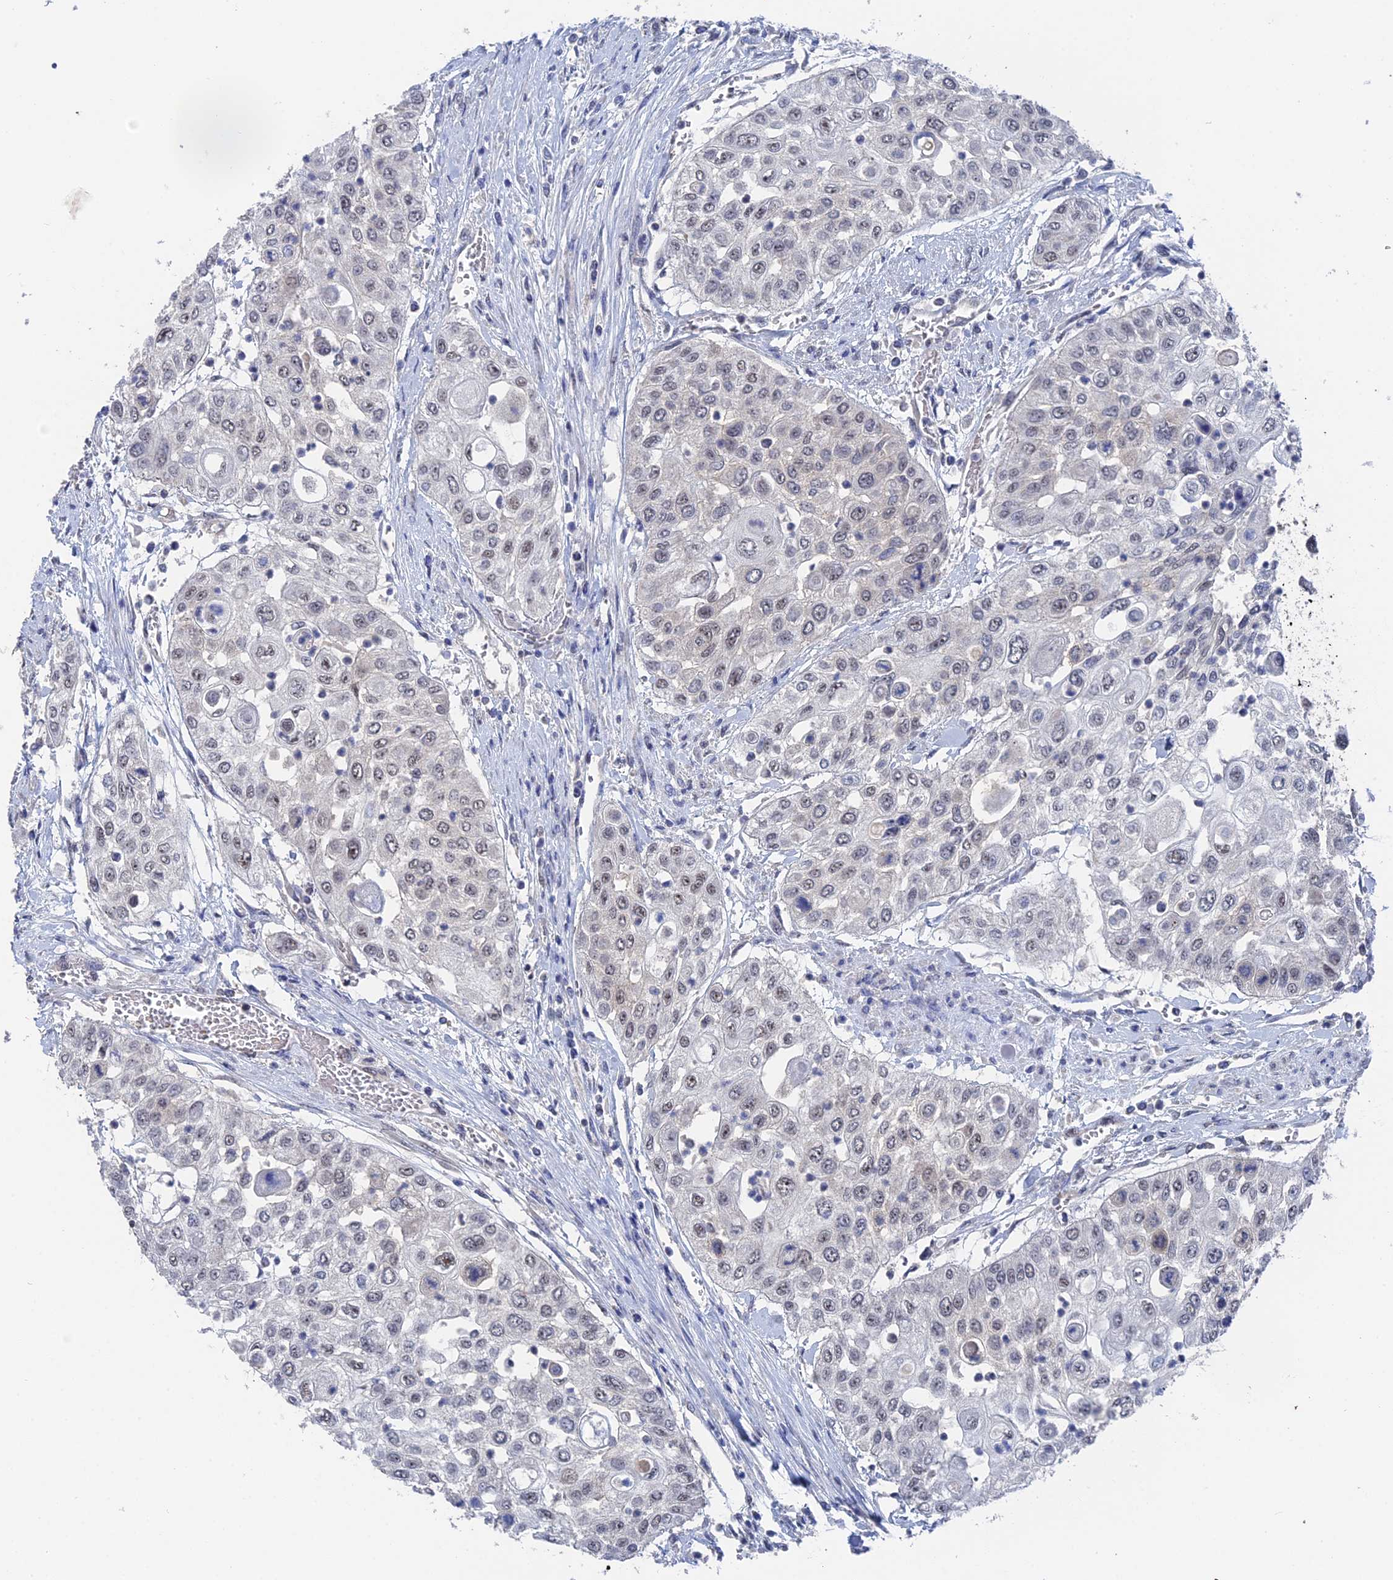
{"staining": {"intensity": "weak", "quantity": "25%-75%", "location": "nuclear"}, "tissue": "urothelial cancer", "cell_type": "Tumor cells", "image_type": "cancer", "snomed": [{"axis": "morphology", "description": "Urothelial carcinoma, High grade"}, {"axis": "topography", "description": "Urinary bladder"}], "caption": "This photomicrograph demonstrates urothelial cancer stained with IHC to label a protein in brown. The nuclear of tumor cells show weak positivity for the protein. Nuclei are counter-stained blue.", "gene": "TSSC4", "patient": {"sex": "female", "age": 79}}